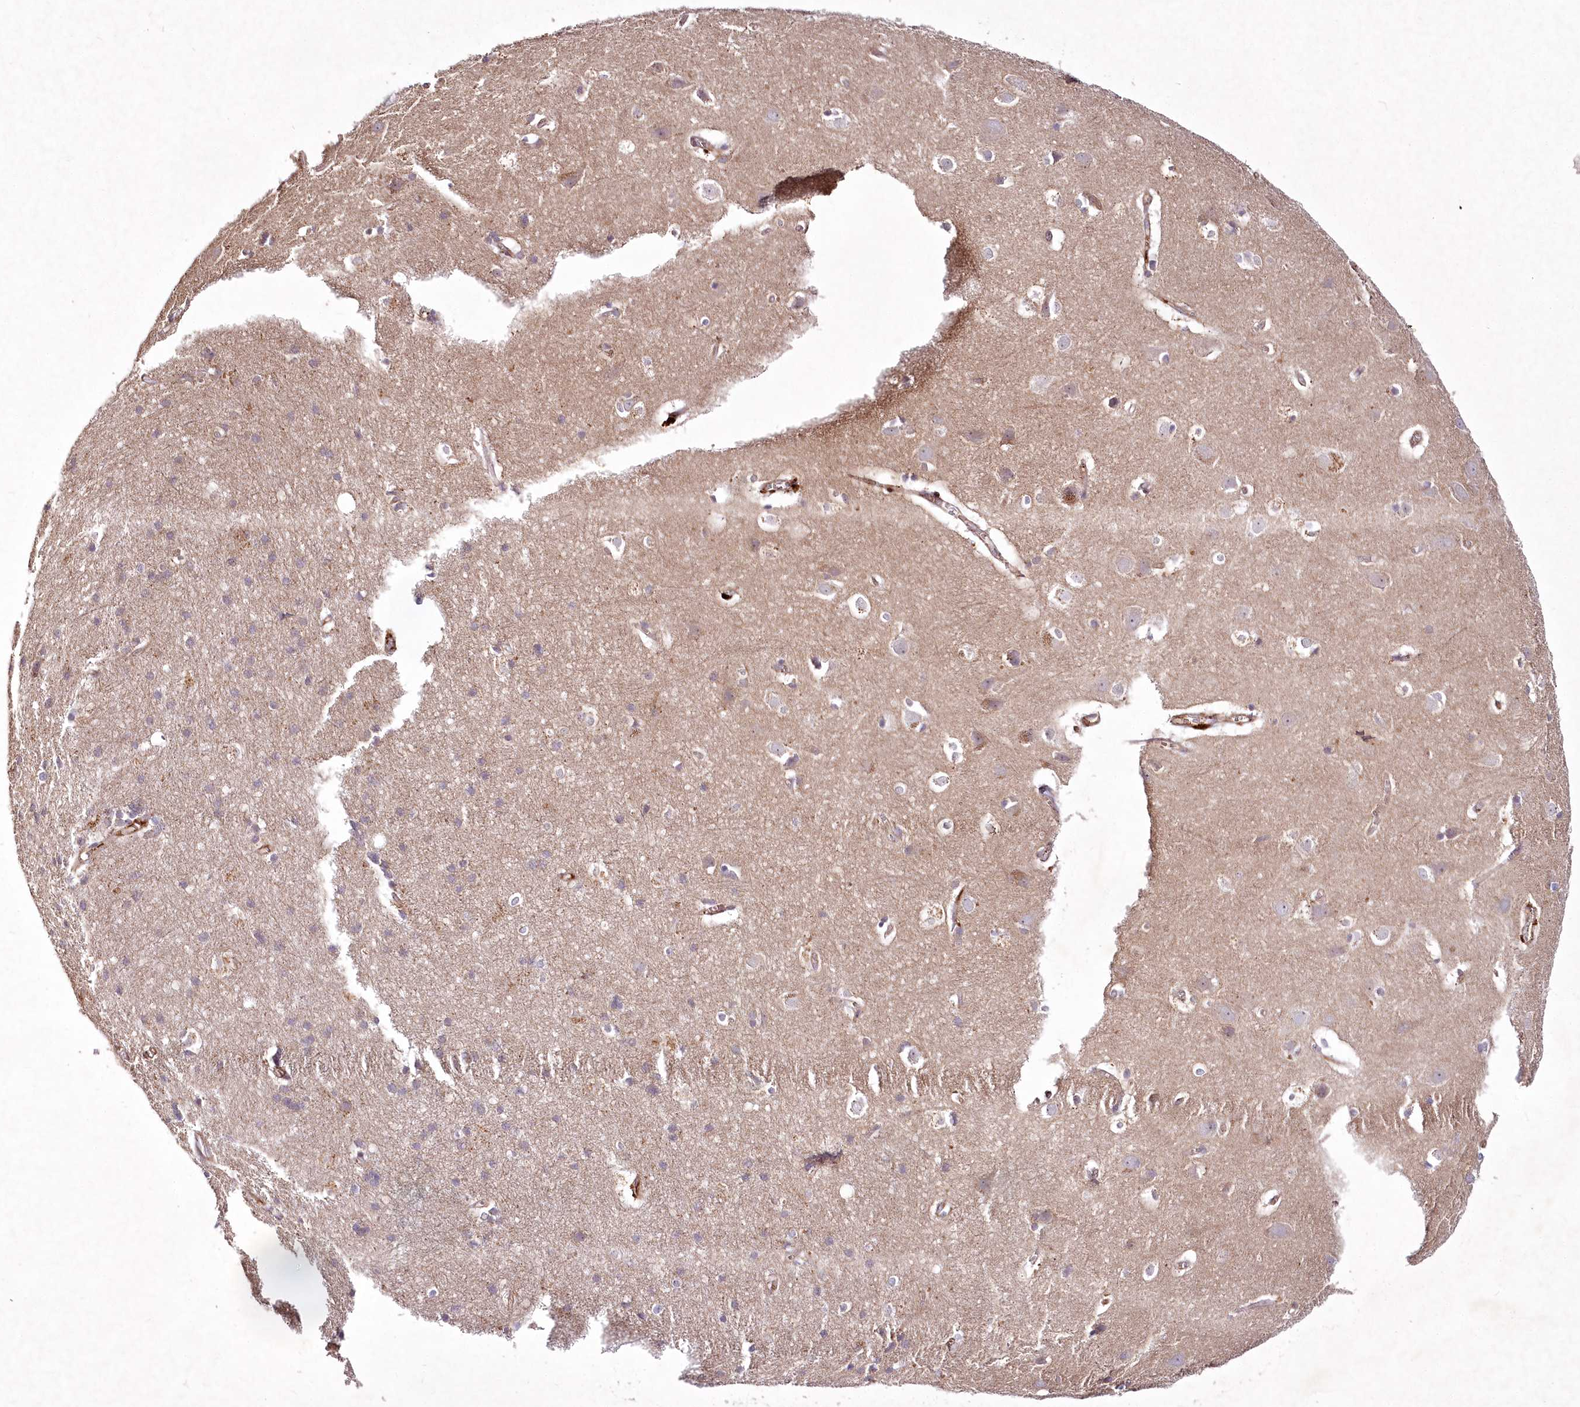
{"staining": {"intensity": "moderate", "quantity": ">75%", "location": "cytoplasmic/membranous"}, "tissue": "cerebral cortex", "cell_type": "Endothelial cells", "image_type": "normal", "snomed": [{"axis": "morphology", "description": "Normal tissue, NOS"}, {"axis": "topography", "description": "Cerebral cortex"}], "caption": "Protein expression by immunohistochemistry (IHC) displays moderate cytoplasmic/membranous staining in about >75% of endothelial cells in normal cerebral cortex.", "gene": "PSTK", "patient": {"sex": "male", "age": 54}}